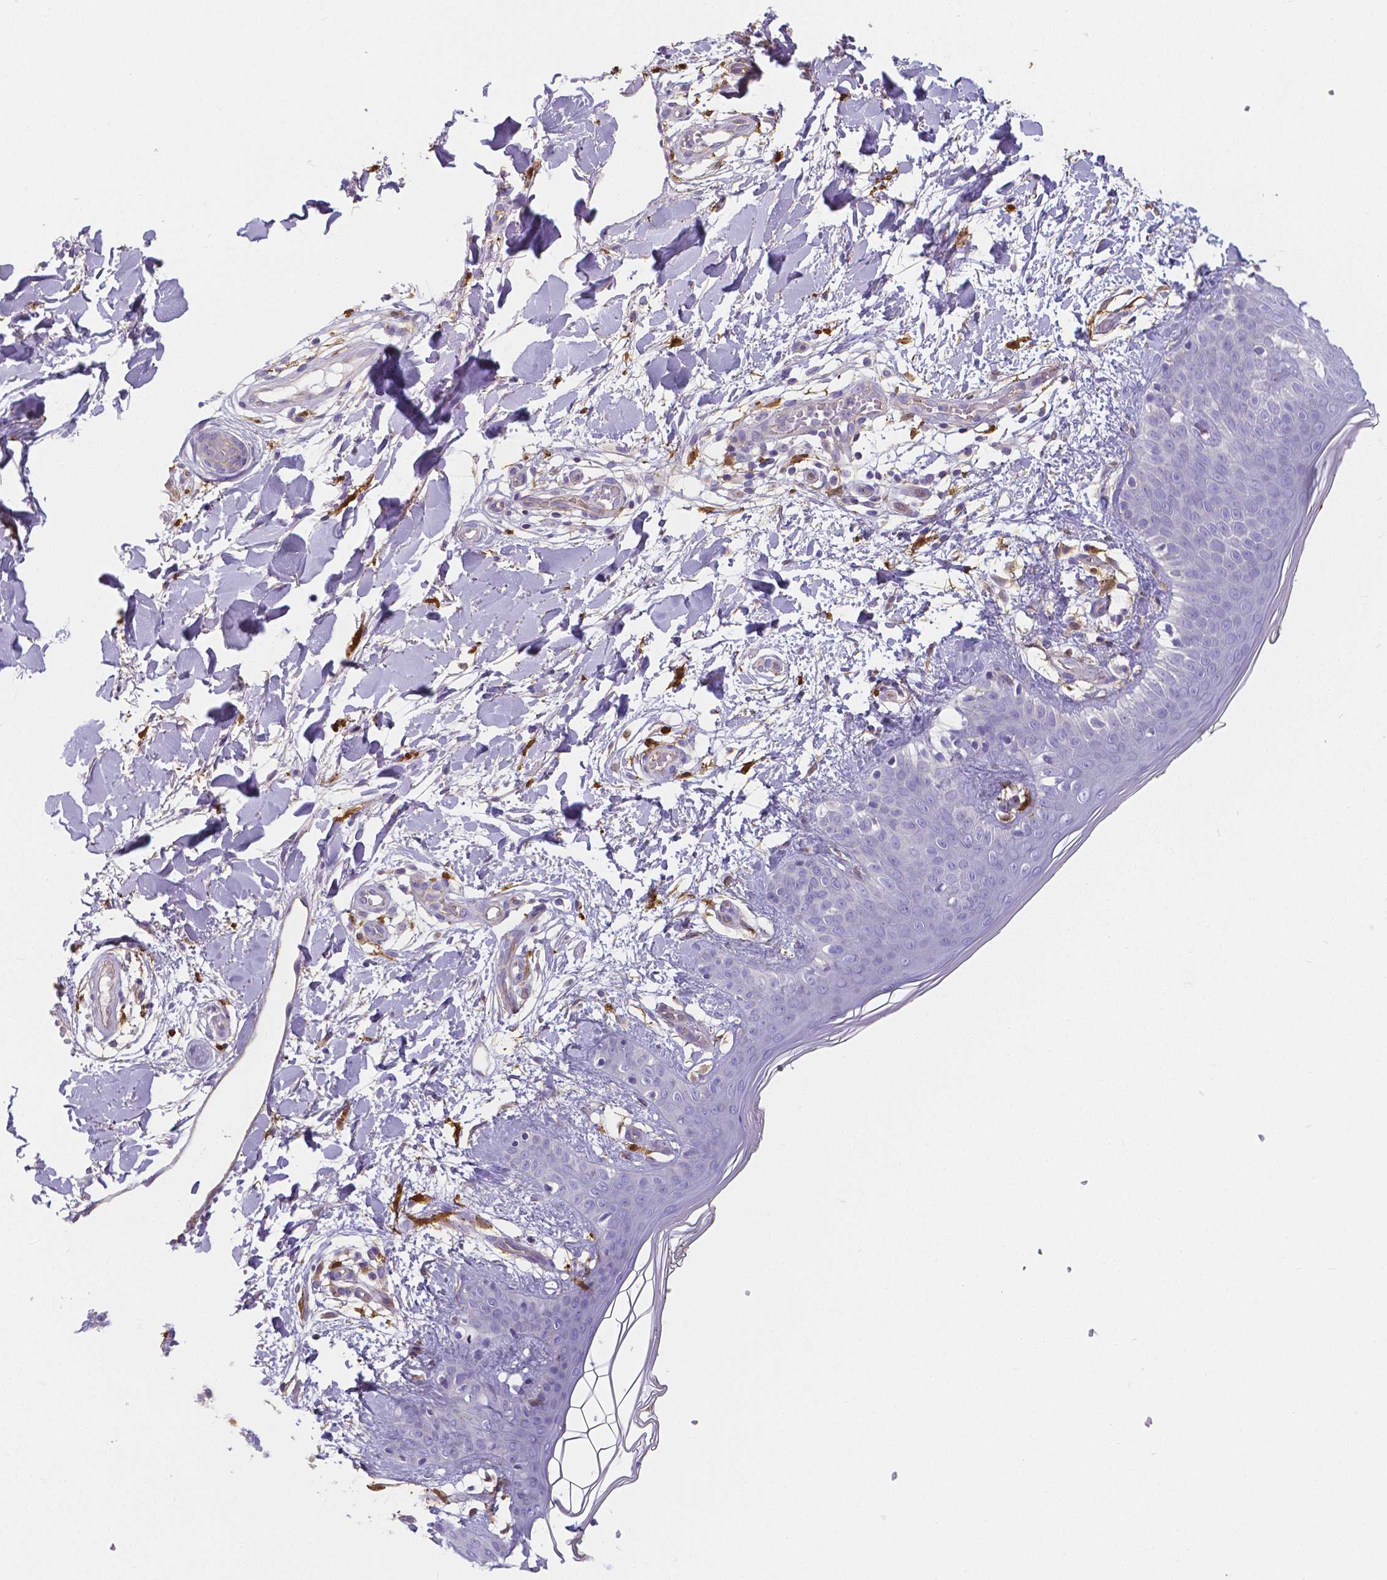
{"staining": {"intensity": "negative", "quantity": "none", "location": "none"}, "tissue": "skin", "cell_type": "Fibroblasts", "image_type": "normal", "snomed": [{"axis": "morphology", "description": "Normal tissue, NOS"}, {"axis": "topography", "description": "Skin"}], "caption": "Immunohistochemical staining of normal skin demonstrates no significant staining in fibroblasts.", "gene": "CRMP1", "patient": {"sex": "female", "age": 34}}